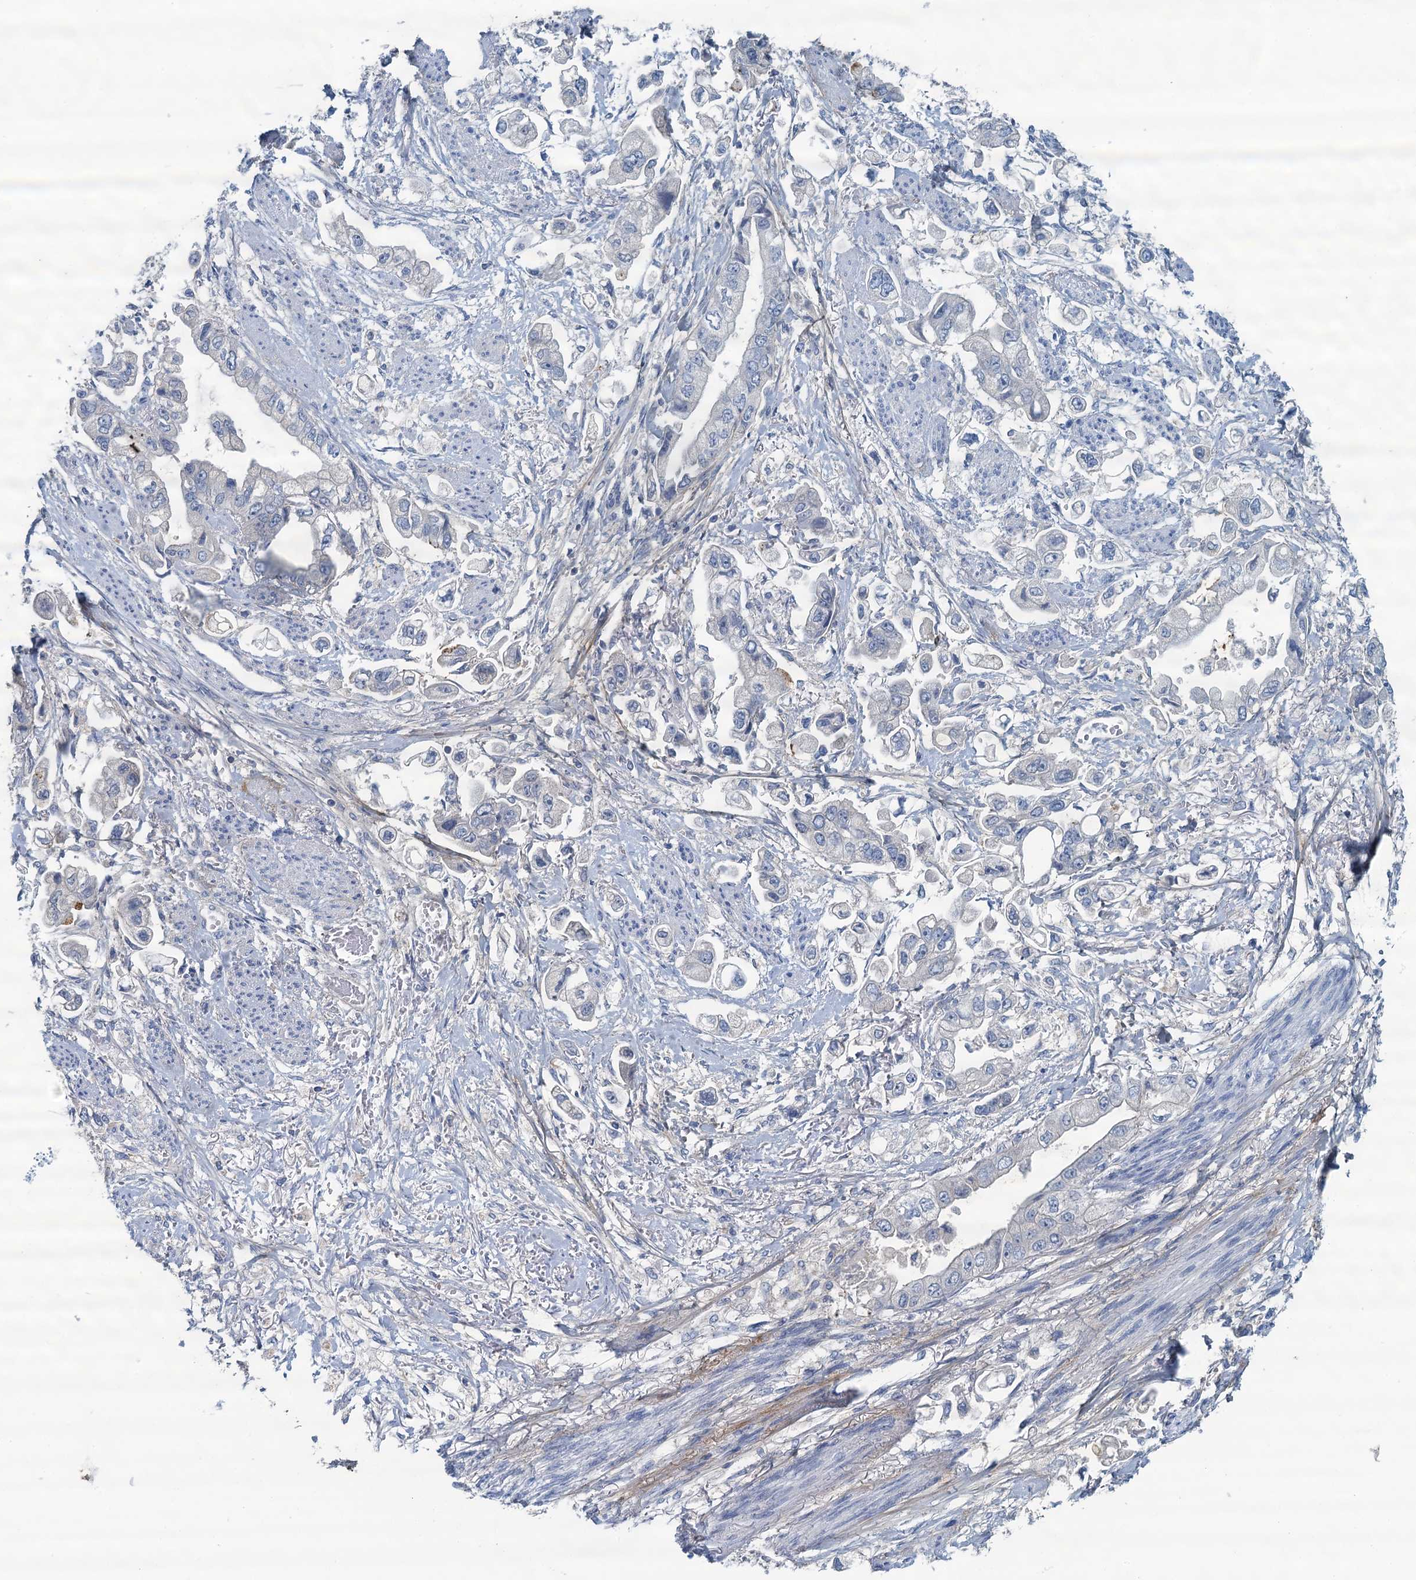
{"staining": {"intensity": "negative", "quantity": "none", "location": "none"}, "tissue": "stomach cancer", "cell_type": "Tumor cells", "image_type": "cancer", "snomed": [{"axis": "morphology", "description": "Adenocarcinoma, NOS"}, {"axis": "topography", "description": "Stomach"}], "caption": "An IHC micrograph of adenocarcinoma (stomach) is shown. There is no staining in tumor cells of adenocarcinoma (stomach). (DAB (3,3'-diaminobenzidine) immunohistochemistry (IHC), high magnification).", "gene": "THAP10", "patient": {"sex": "male", "age": 62}}